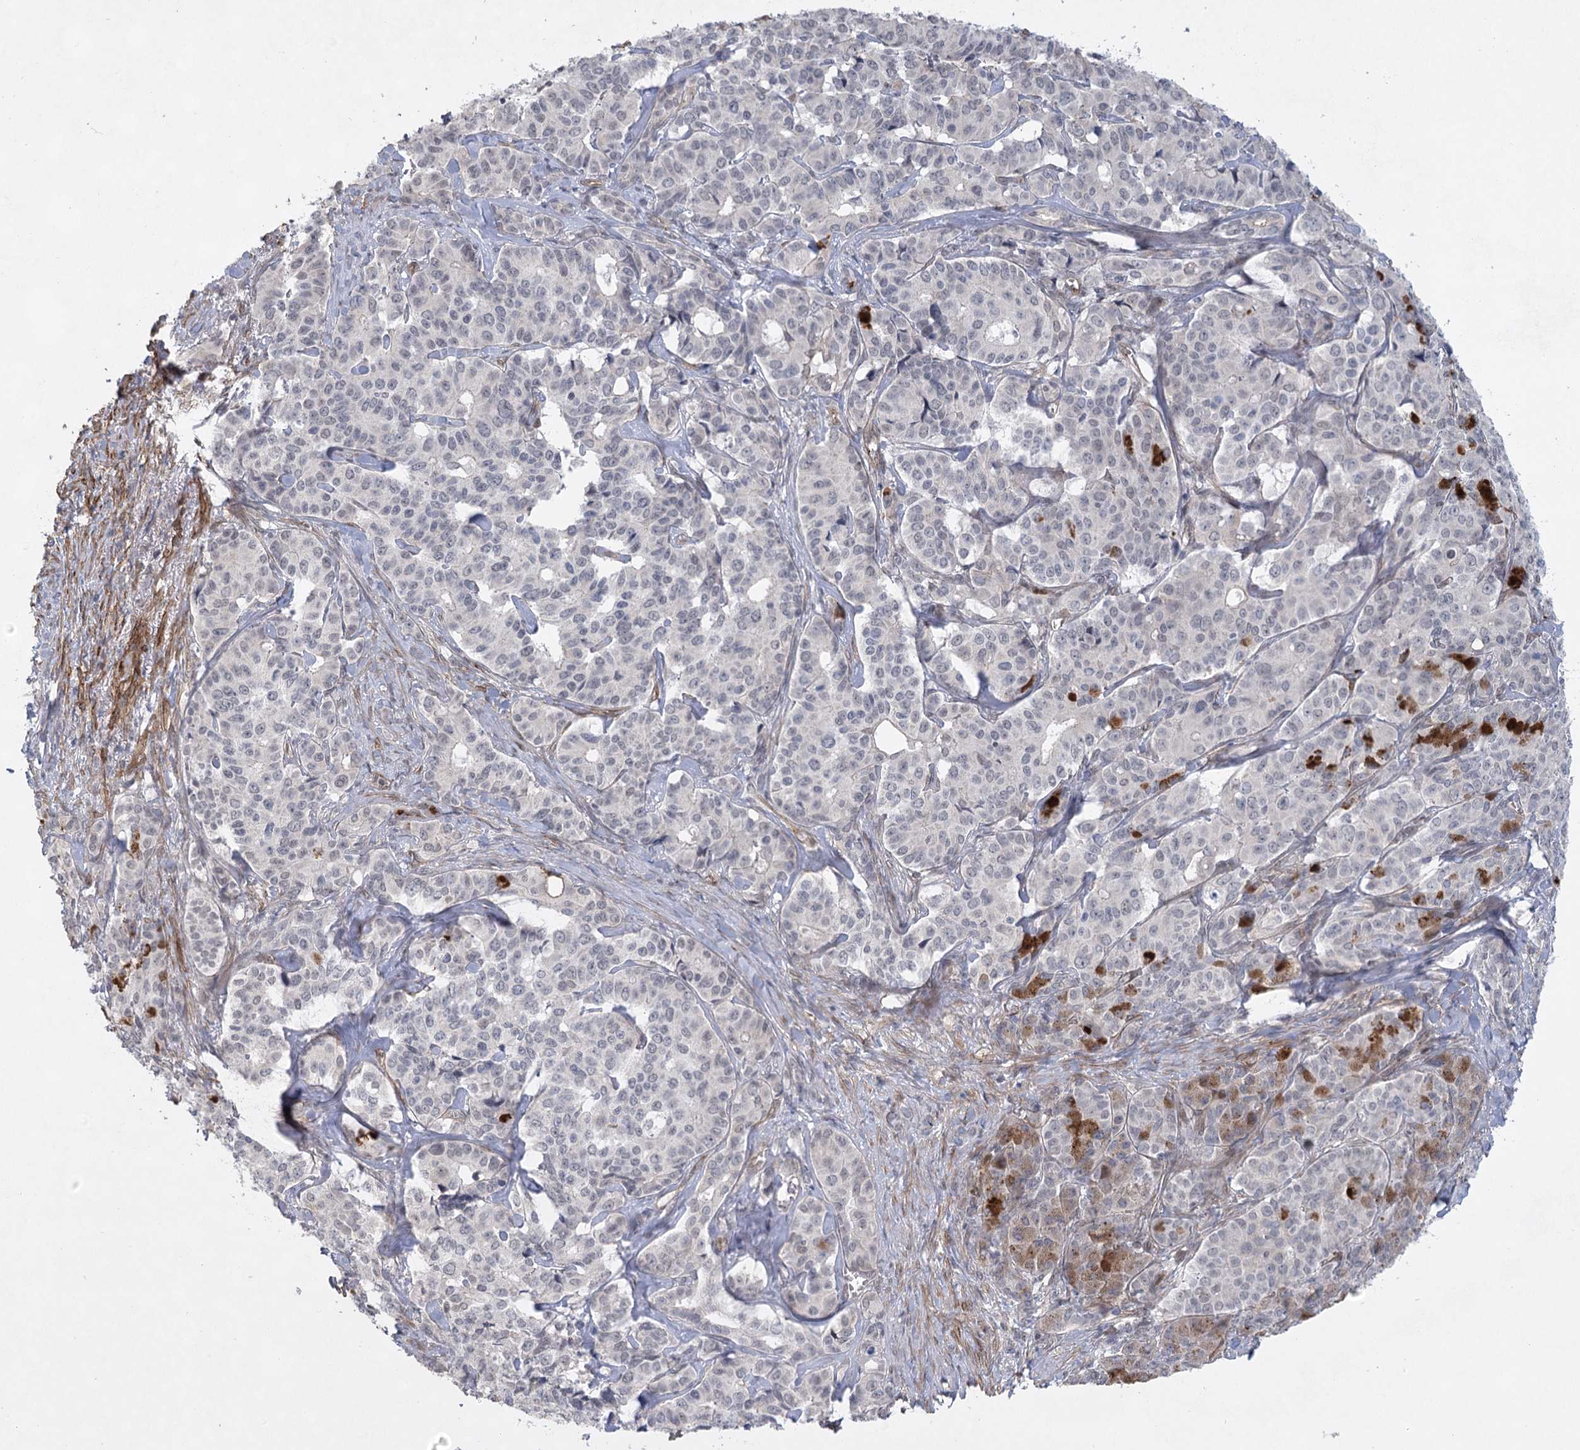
{"staining": {"intensity": "weak", "quantity": "<25%", "location": "nuclear"}, "tissue": "pancreatic cancer", "cell_type": "Tumor cells", "image_type": "cancer", "snomed": [{"axis": "morphology", "description": "Adenocarcinoma, NOS"}, {"axis": "topography", "description": "Pancreas"}], "caption": "A high-resolution photomicrograph shows immunohistochemistry (IHC) staining of pancreatic cancer, which displays no significant positivity in tumor cells.", "gene": "AMTN", "patient": {"sex": "female", "age": 74}}